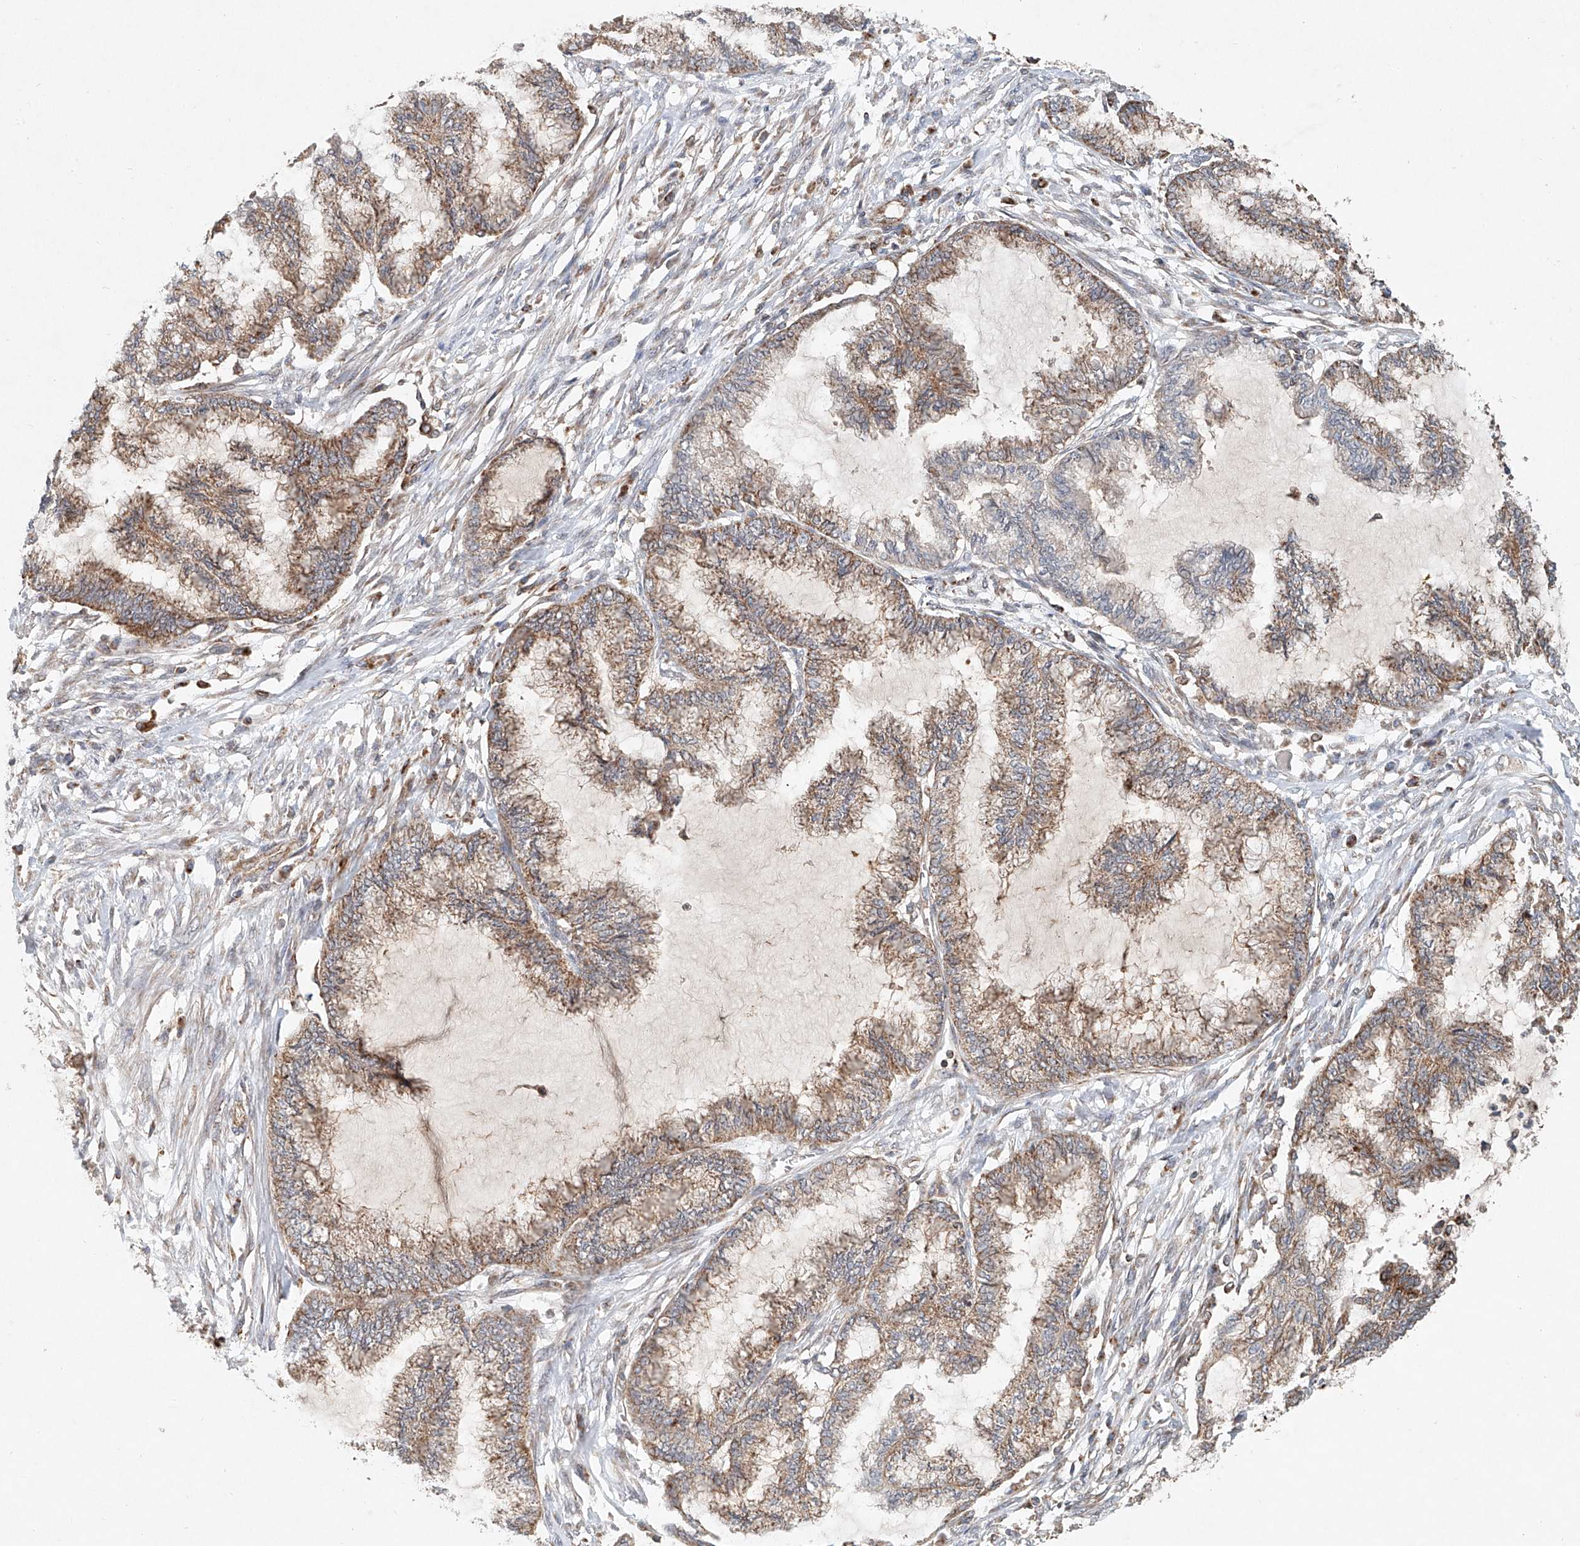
{"staining": {"intensity": "weak", "quantity": ">75%", "location": "cytoplasmic/membranous"}, "tissue": "endometrial cancer", "cell_type": "Tumor cells", "image_type": "cancer", "snomed": [{"axis": "morphology", "description": "Adenocarcinoma, NOS"}, {"axis": "topography", "description": "Endometrium"}], "caption": "A brown stain labels weak cytoplasmic/membranous staining of a protein in human endometrial cancer tumor cells.", "gene": "DCAF11", "patient": {"sex": "female", "age": 86}}